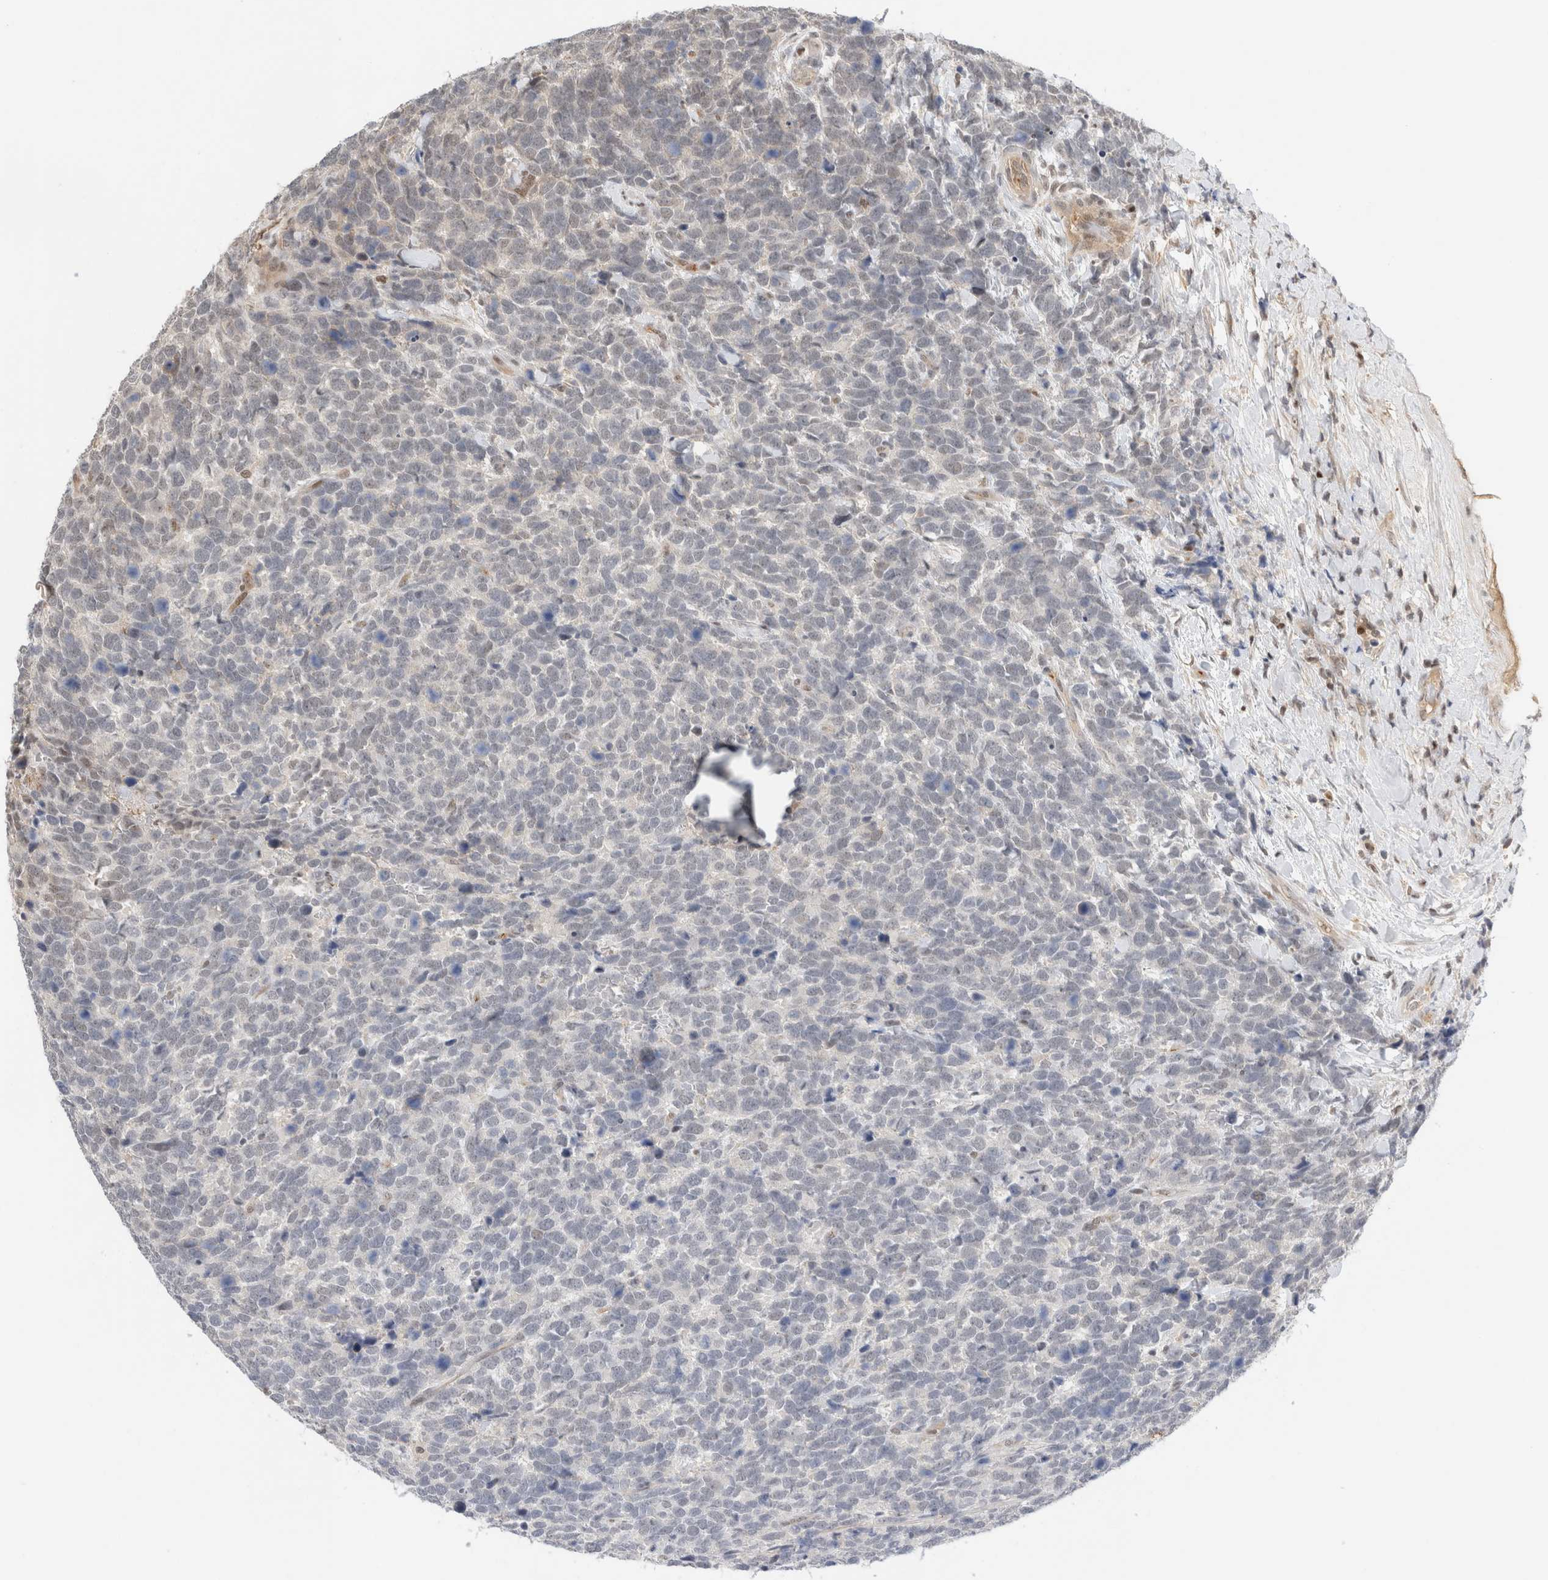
{"staining": {"intensity": "weak", "quantity": "<25%", "location": "nuclear"}, "tissue": "urothelial cancer", "cell_type": "Tumor cells", "image_type": "cancer", "snomed": [{"axis": "morphology", "description": "Urothelial carcinoma, High grade"}, {"axis": "topography", "description": "Urinary bladder"}], "caption": "This is an IHC micrograph of human urothelial cancer. There is no positivity in tumor cells.", "gene": "SNRNP40", "patient": {"sex": "female", "age": 82}}